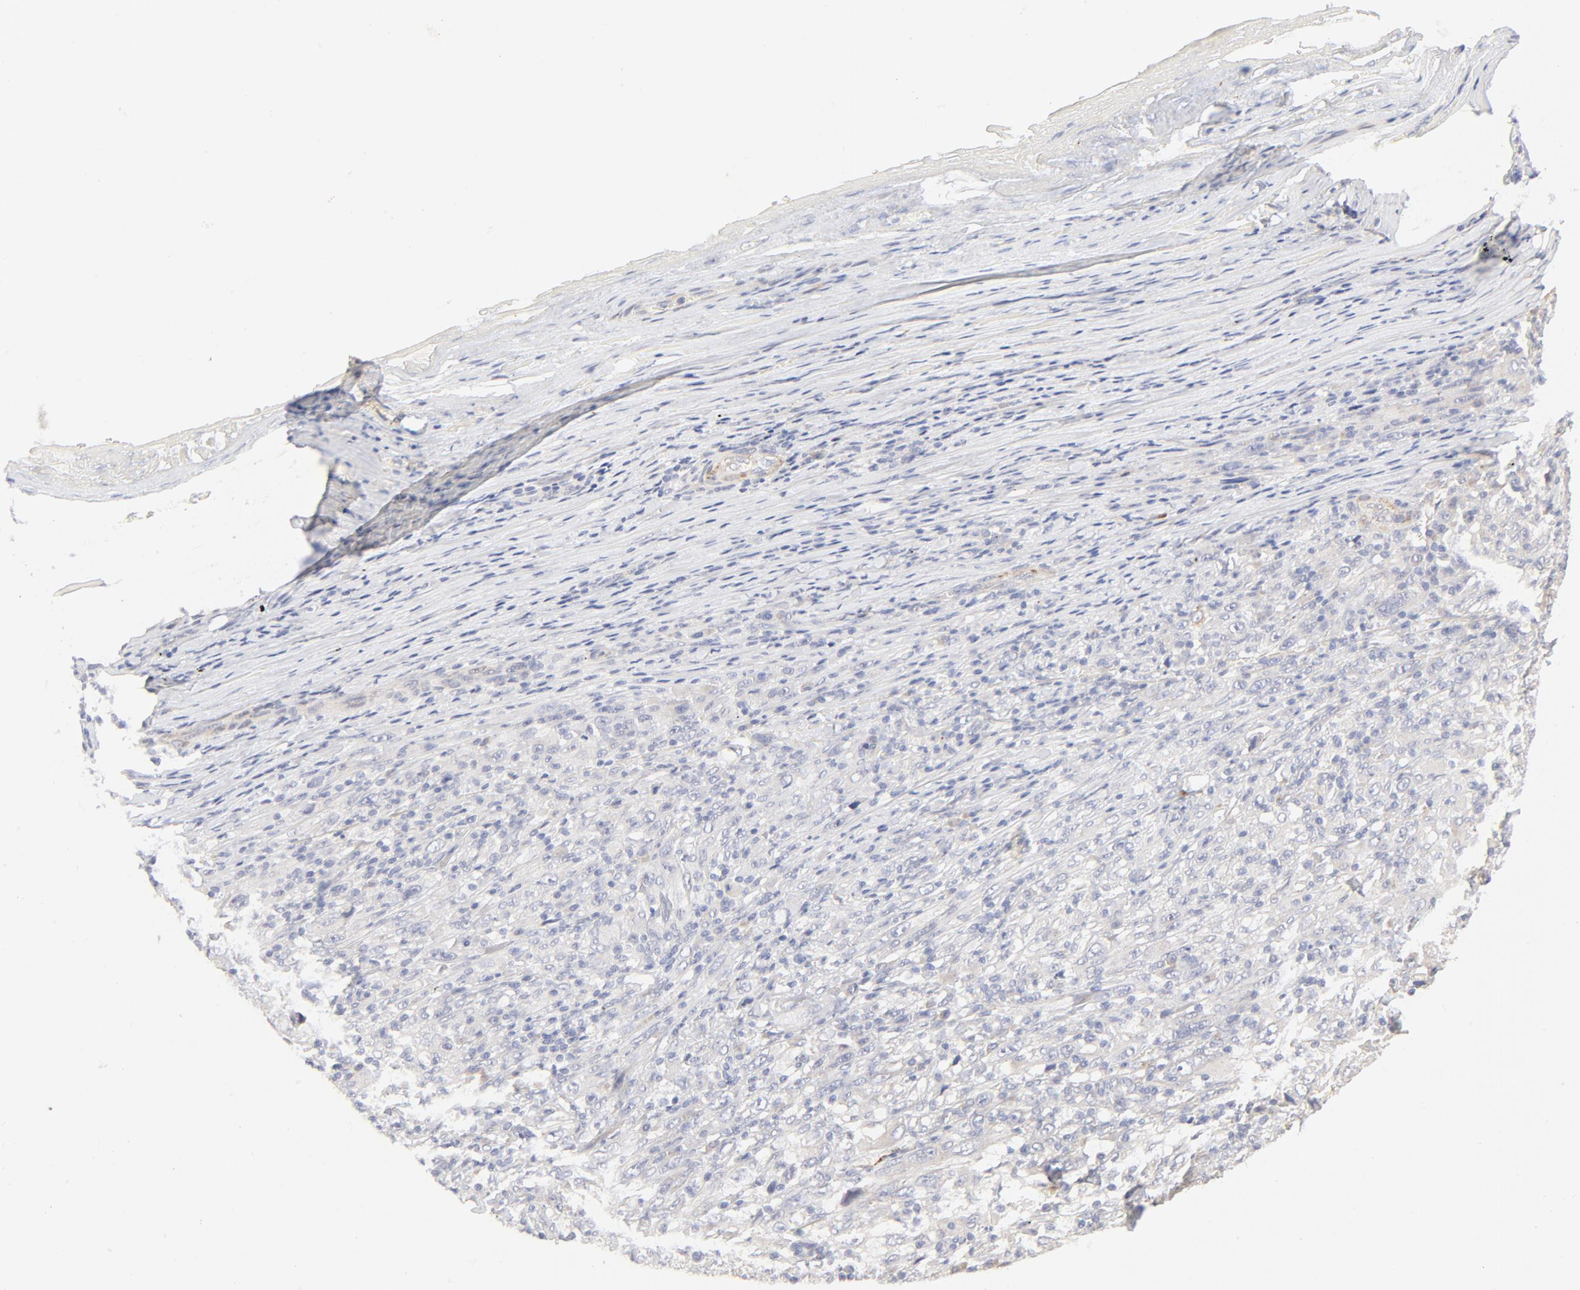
{"staining": {"intensity": "negative", "quantity": "none", "location": "none"}, "tissue": "melanoma", "cell_type": "Tumor cells", "image_type": "cancer", "snomed": [{"axis": "morphology", "description": "Malignant melanoma, Metastatic site"}, {"axis": "topography", "description": "Skin"}], "caption": "This is a image of IHC staining of melanoma, which shows no staining in tumor cells.", "gene": "NKX2-2", "patient": {"sex": "female", "age": 56}}